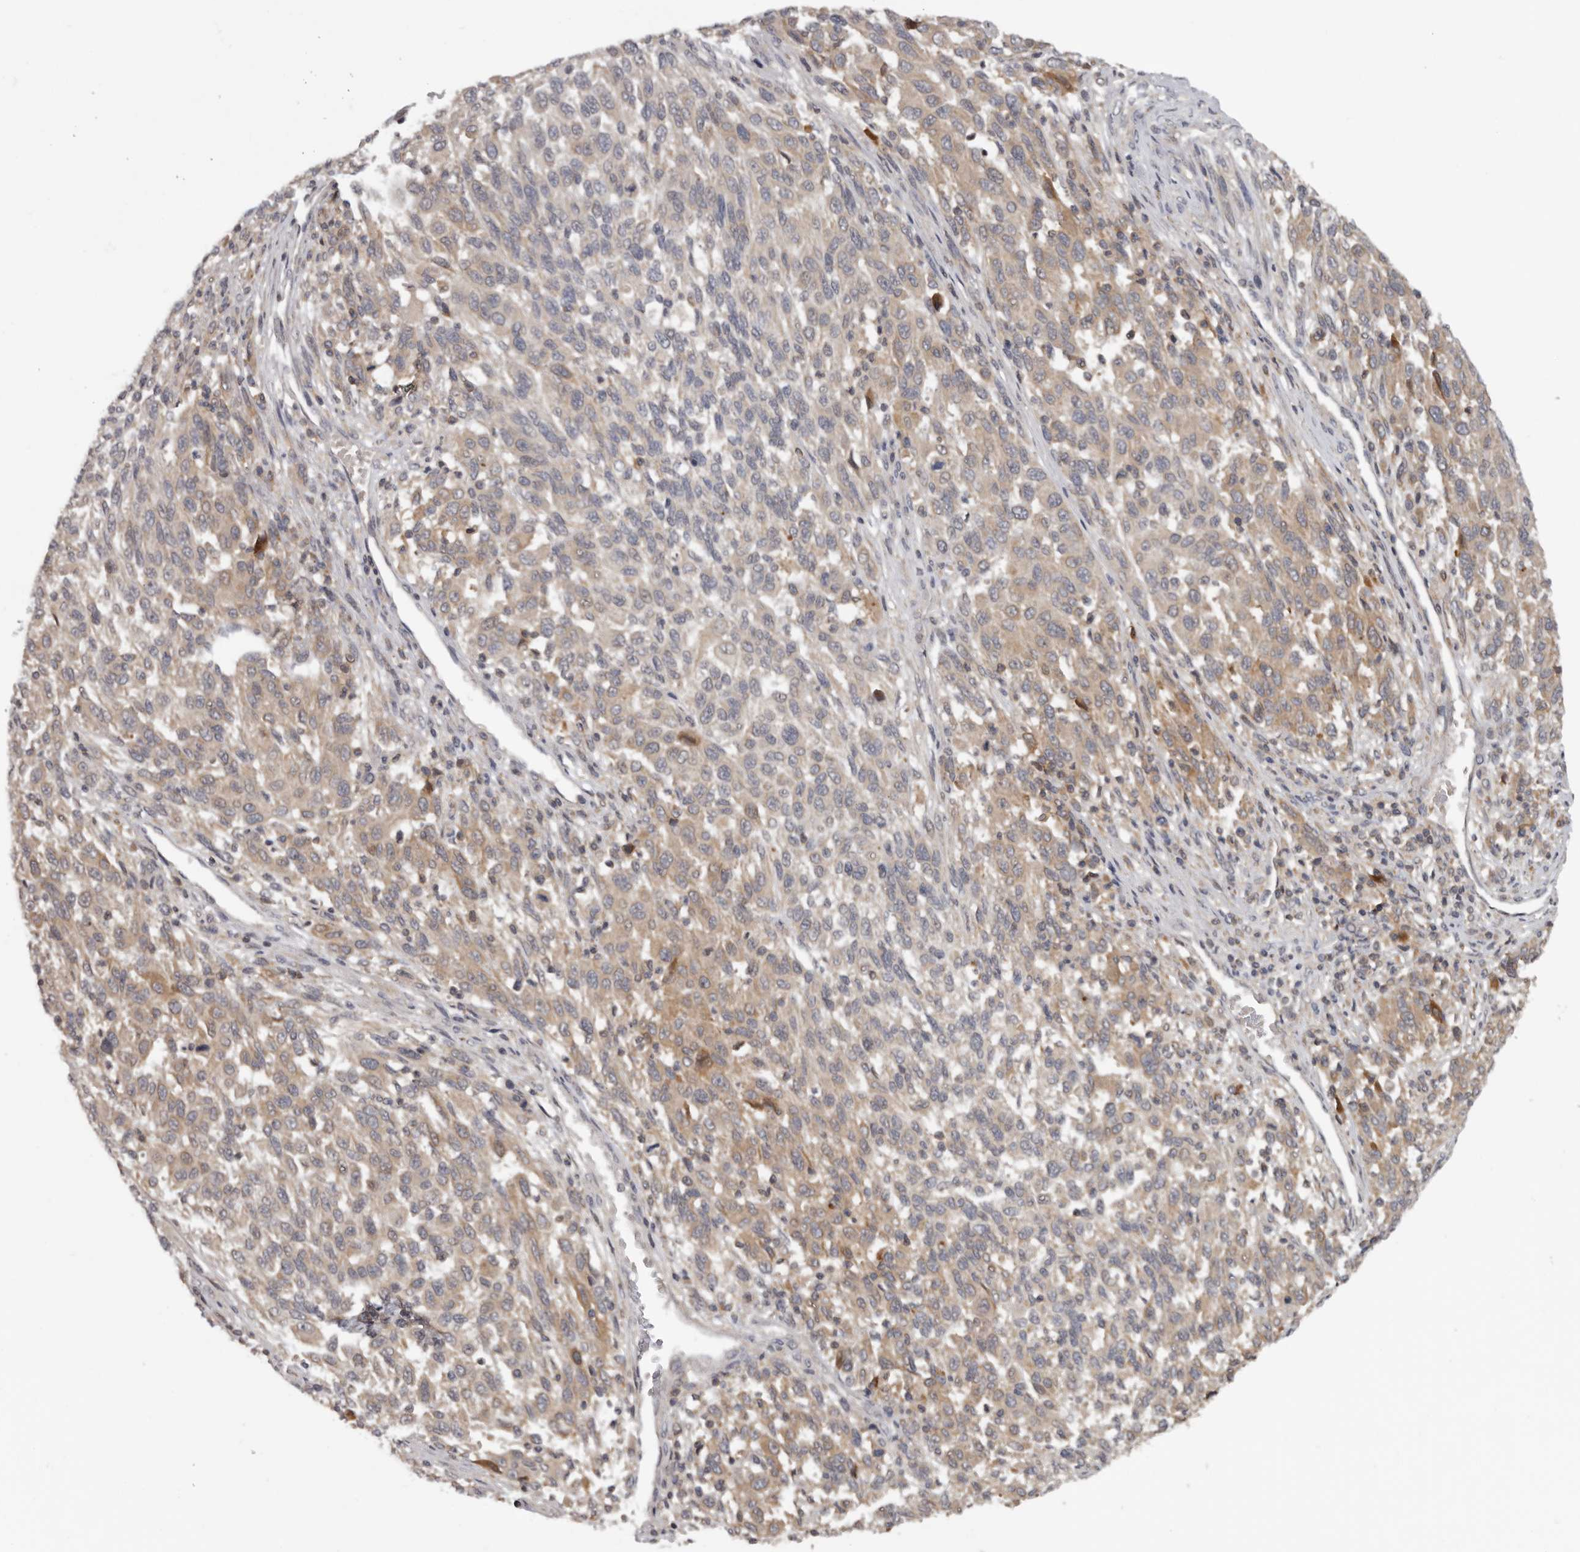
{"staining": {"intensity": "weak", "quantity": ">75%", "location": "cytoplasmic/membranous"}, "tissue": "melanoma", "cell_type": "Tumor cells", "image_type": "cancer", "snomed": [{"axis": "morphology", "description": "Malignant melanoma, Metastatic site"}, {"axis": "topography", "description": "Lymph node"}], "caption": "A micrograph of melanoma stained for a protein demonstrates weak cytoplasmic/membranous brown staining in tumor cells.", "gene": "ANKRD44", "patient": {"sex": "male", "age": 61}}